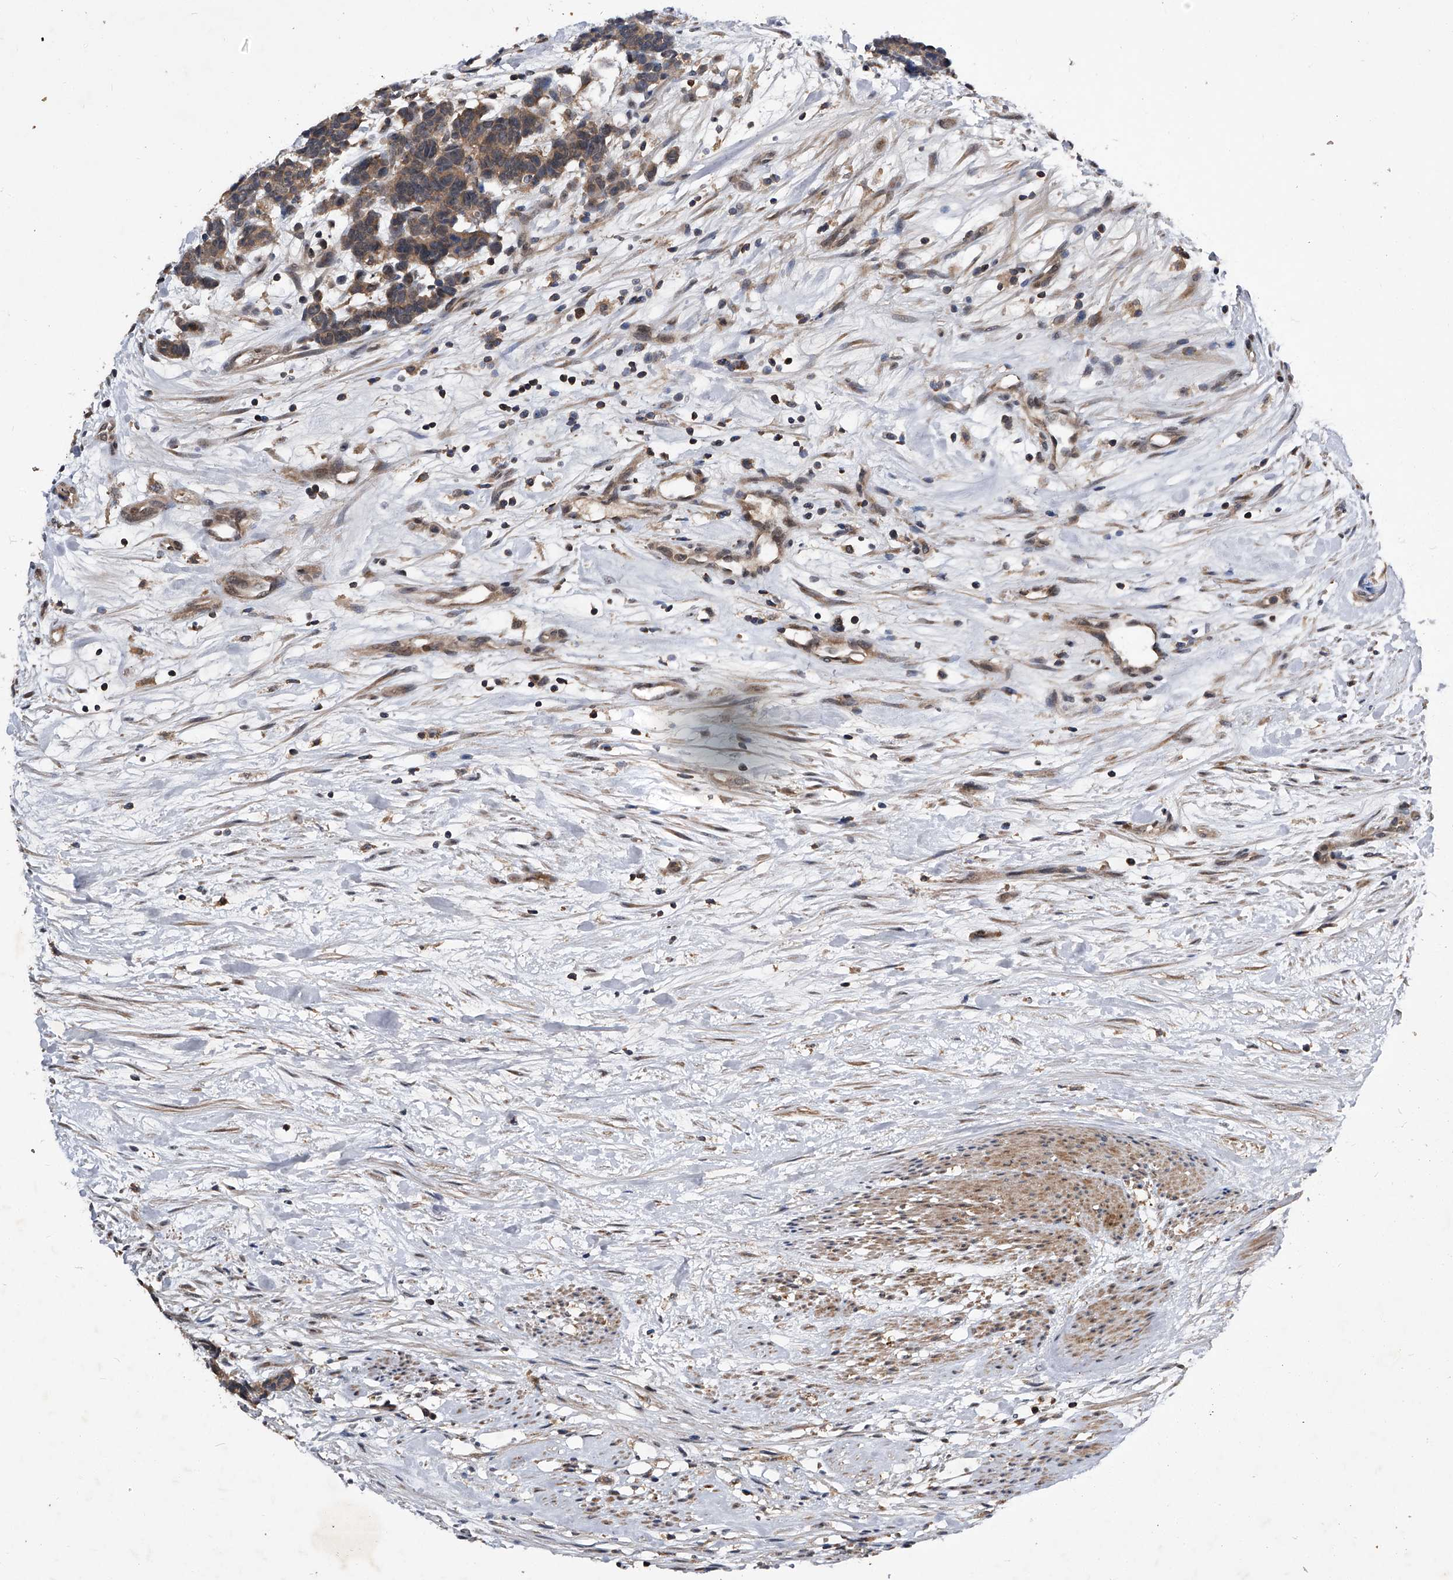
{"staining": {"intensity": "weak", "quantity": ">75%", "location": "cytoplasmic/membranous"}, "tissue": "carcinoid", "cell_type": "Tumor cells", "image_type": "cancer", "snomed": [{"axis": "morphology", "description": "Carcinoma, NOS"}, {"axis": "morphology", "description": "Carcinoid, malignant, NOS"}, {"axis": "topography", "description": "Urinary bladder"}], "caption": "Carcinoid stained with immunohistochemistry (IHC) displays weak cytoplasmic/membranous positivity in approximately >75% of tumor cells. (Brightfield microscopy of DAB IHC at high magnification).", "gene": "ZNF30", "patient": {"sex": "male", "age": 57}}